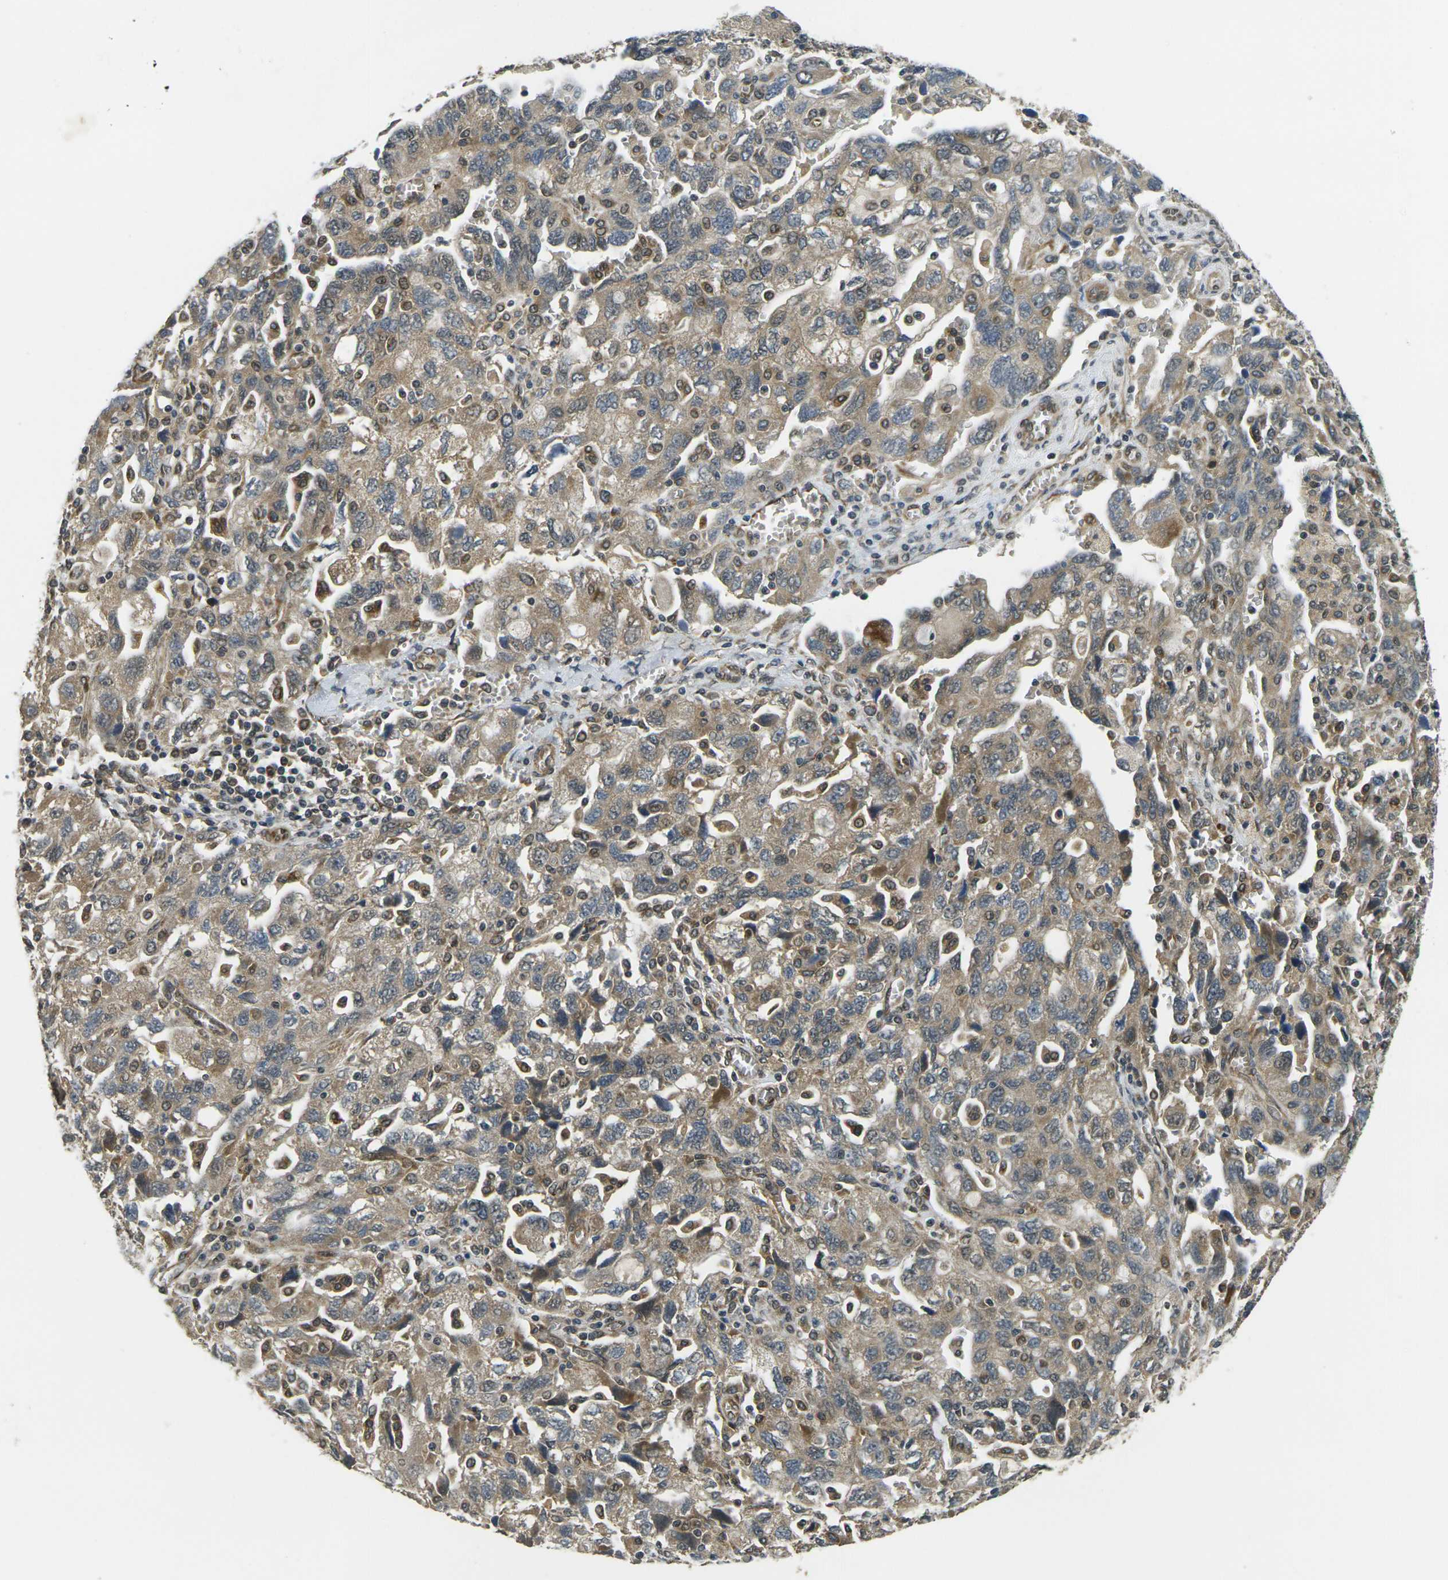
{"staining": {"intensity": "weak", "quantity": ">75%", "location": "cytoplasmic/membranous,nuclear"}, "tissue": "ovarian cancer", "cell_type": "Tumor cells", "image_type": "cancer", "snomed": [{"axis": "morphology", "description": "Carcinoma, NOS"}, {"axis": "morphology", "description": "Cystadenocarcinoma, serous, NOS"}, {"axis": "topography", "description": "Ovary"}], "caption": "Carcinoma (ovarian) tissue exhibits weak cytoplasmic/membranous and nuclear positivity in about >75% of tumor cells, visualized by immunohistochemistry.", "gene": "FUT11", "patient": {"sex": "female", "age": 69}}